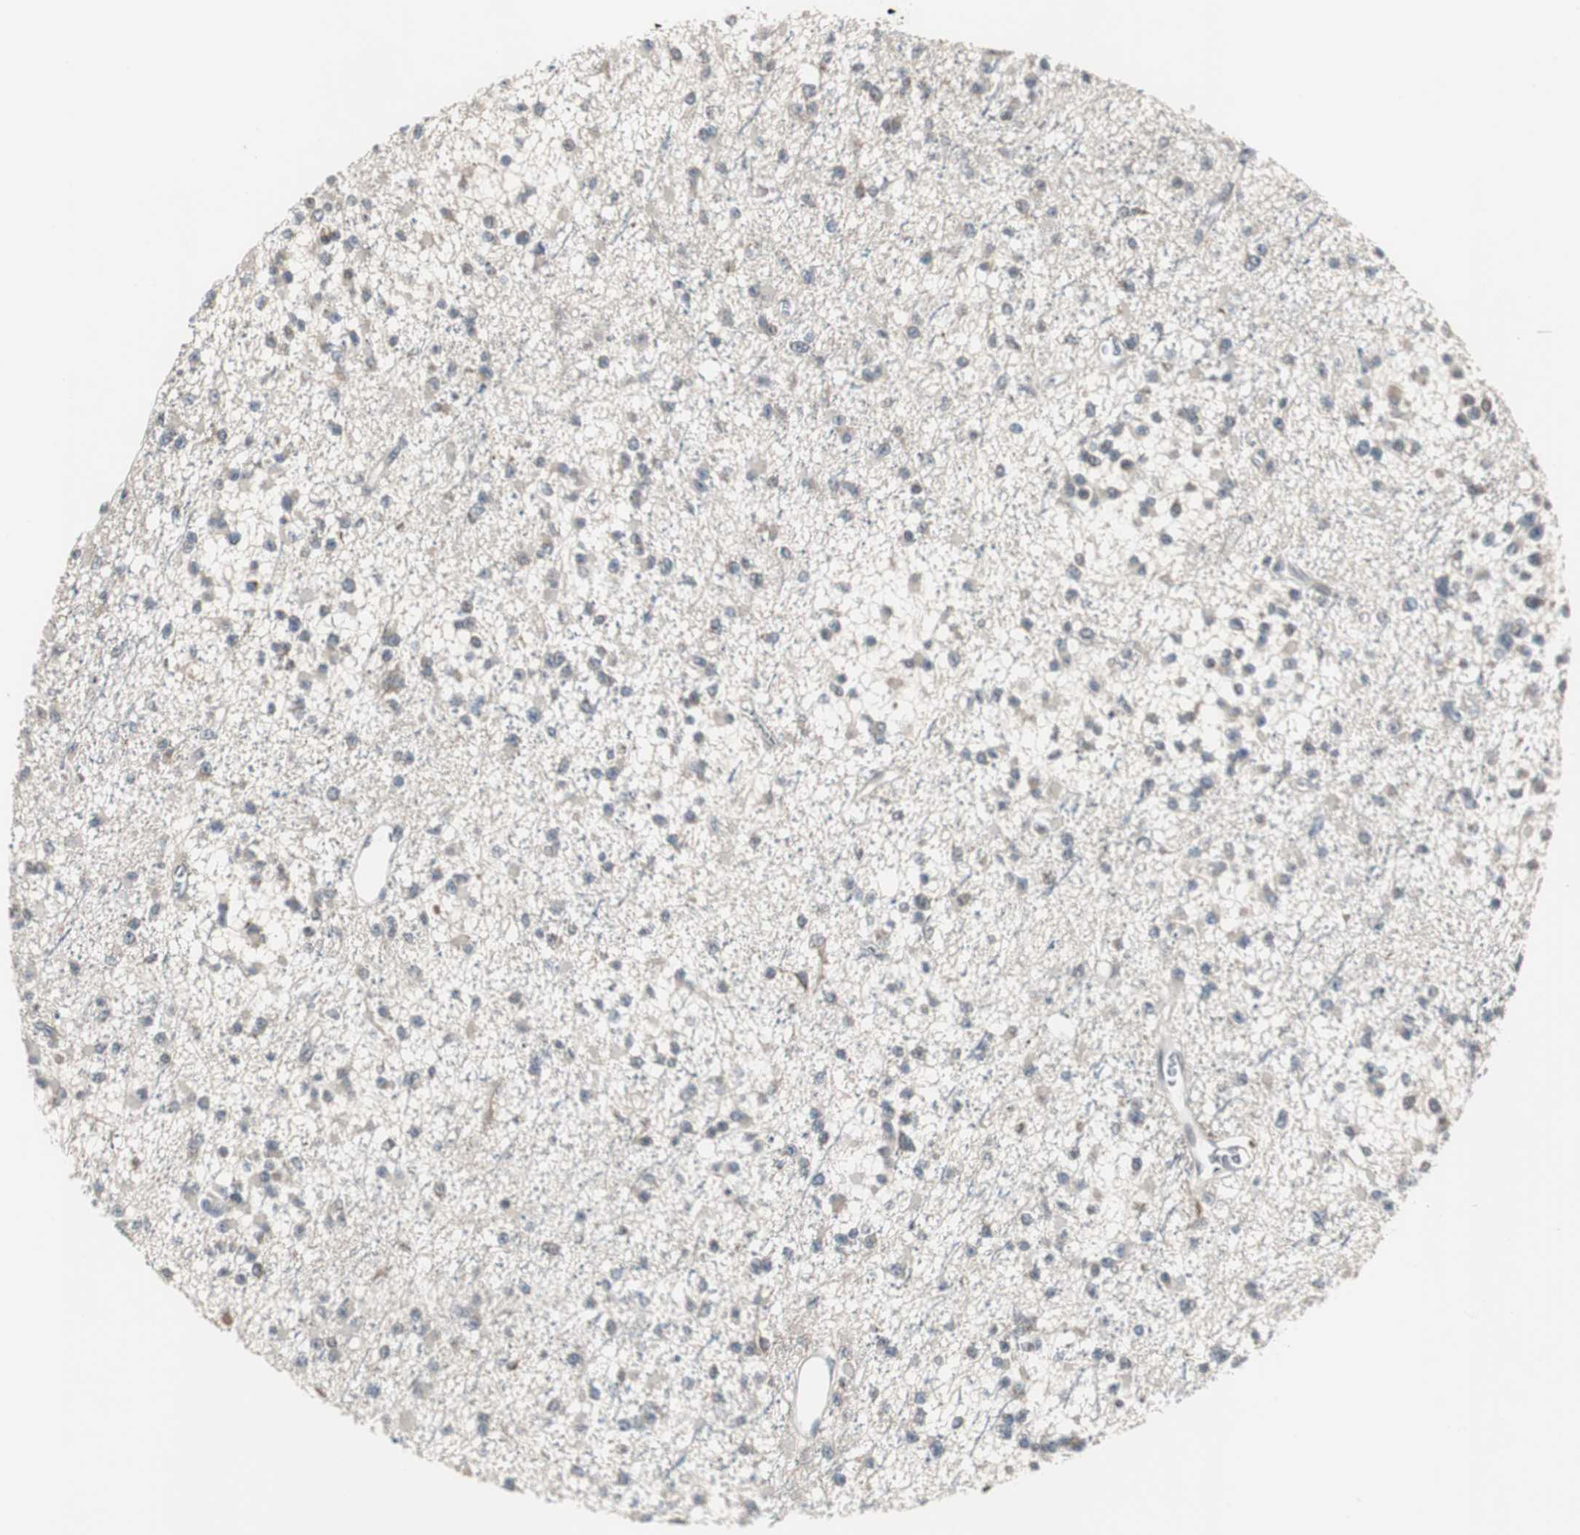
{"staining": {"intensity": "weak", "quantity": ">75%", "location": "cytoplasmic/membranous"}, "tissue": "glioma", "cell_type": "Tumor cells", "image_type": "cancer", "snomed": [{"axis": "morphology", "description": "Glioma, malignant, Low grade"}, {"axis": "topography", "description": "Brain"}], "caption": "Human malignant low-grade glioma stained with a brown dye reveals weak cytoplasmic/membranous positive staining in about >75% of tumor cells.", "gene": "ZMPSTE24", "patient": {"sex": "female", "age": 22}}